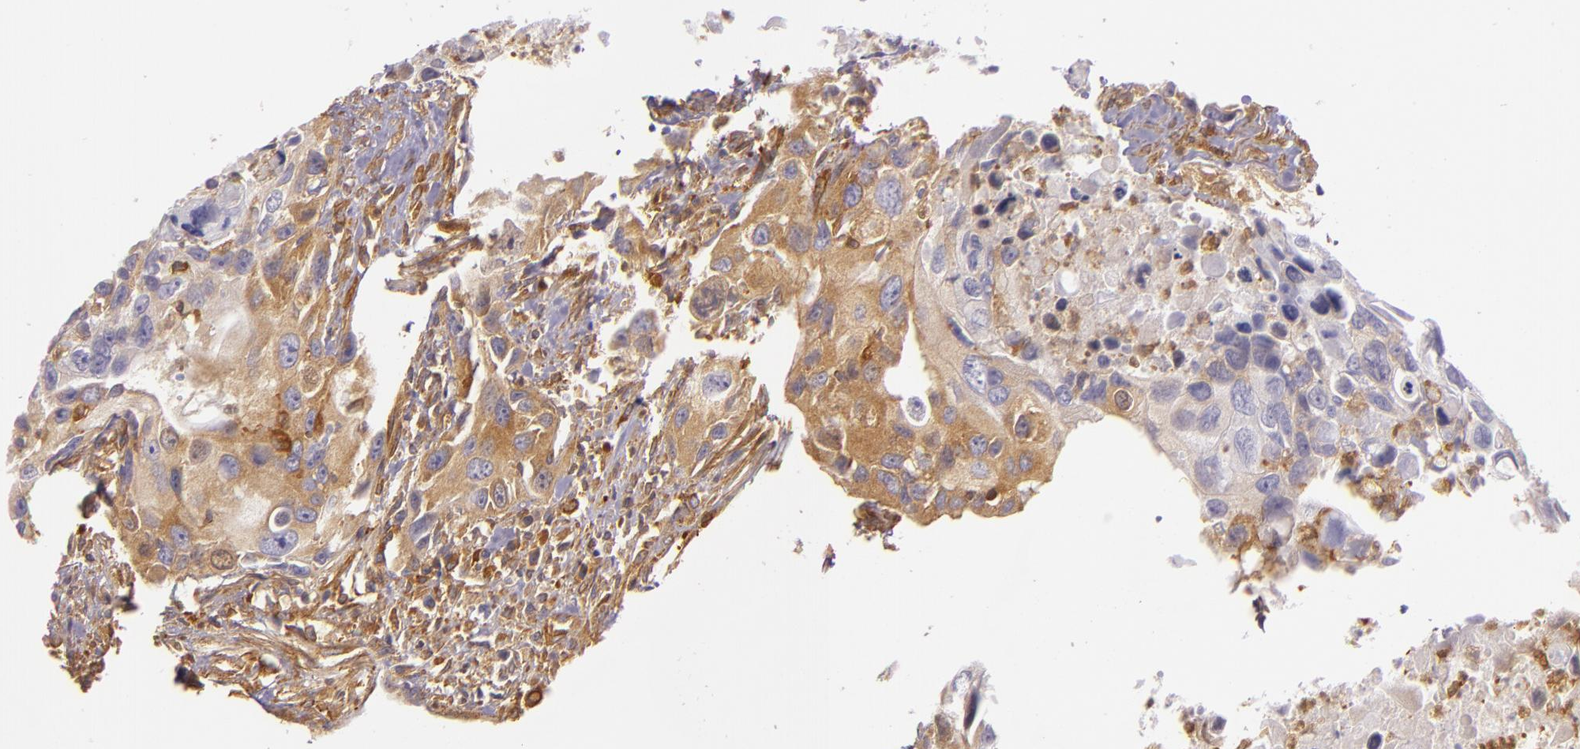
{"staining": {"intensity": "moderate", "quantity": ">75%", "location": "cytoplasmic/membranous"}, "tissue": "urothelial cancer", "cell_type": "Tumor cells", "image_type": "cancer", "snomed": [{"axis": "morphology", "description": "Urothelial carcinoma, High grade"}, {"axis": "topography", "description": "Urinary bladder"}], "caption": "This is an image of immunohistochemistry staining of high-grade urothelial carcinoma, which shows moderate expression in the cytoplasmic/membranous of tumor cells.", "gene": "TLN1", "patient": {"sex": "male", "age": 71}}